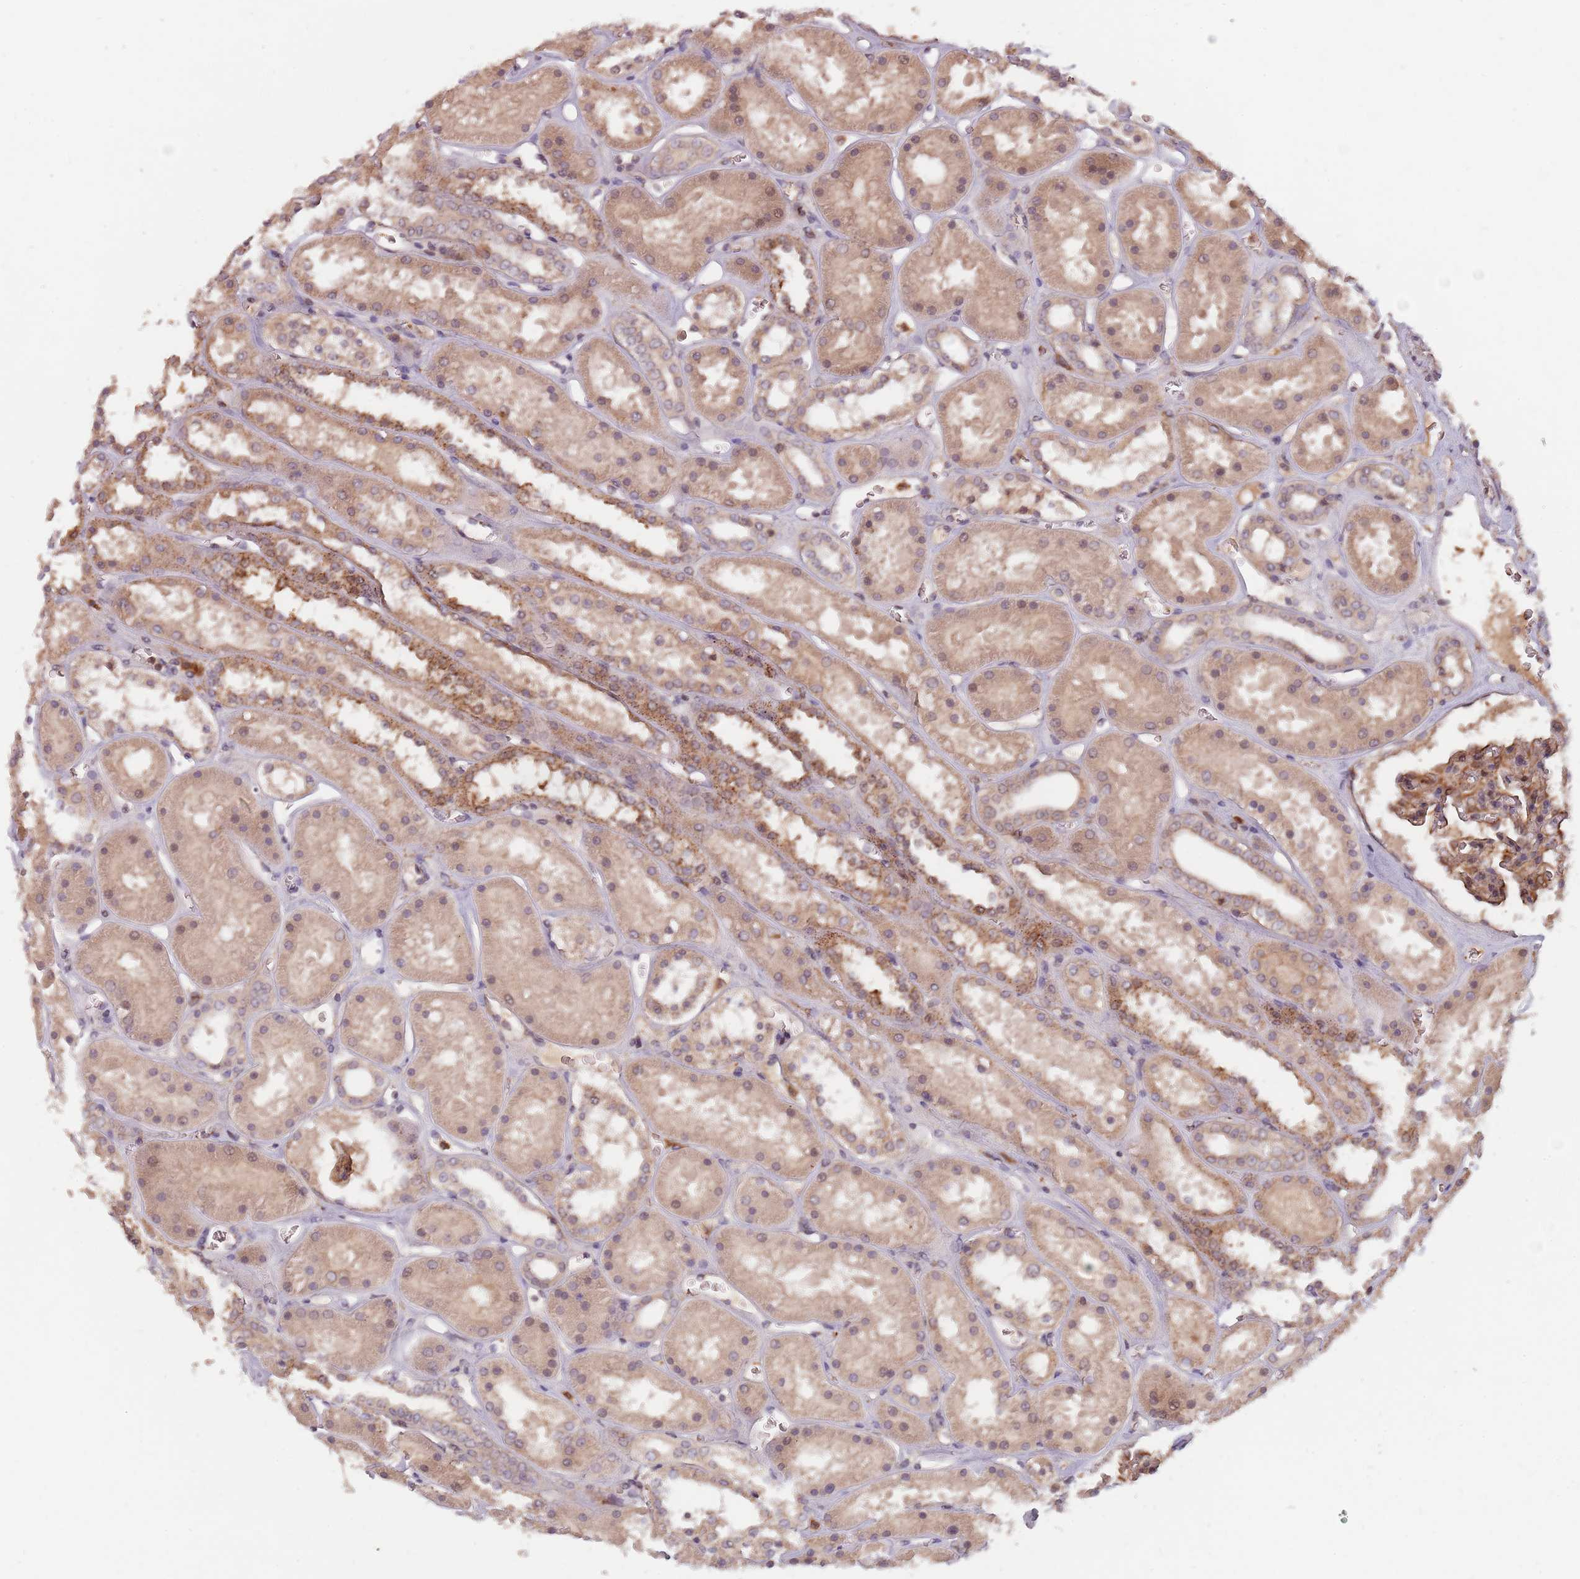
{"staining": {"intensity": "moderate", "quantity": ">75%", "location": "cytoplasmic/membranous"}, "tissue": "kidney", "cell_type": "Cells in glomeruli", "image_type": "normal", "snomed": [{"axis": "morphology", "description": "Normal tissue, NOS"}, {"axis": "topography", "description": "Kidney"}], "caption": "Immunohistochemistry (IHC) staining of benign kidney, which exhibits medium levels of moderate cytoplasmic/membranous expression in about >75% of cells in glomeruli indicating moderate cytoplasmic/membranous protein expression. The staining was performed using DAB (3,3'-diaminobenzidine) (brown) for protein detection and nuclei were counterstained in hematoxylin (blue).", "gene": "GPR180", "patient": {"sex": "female", "age": 41}}